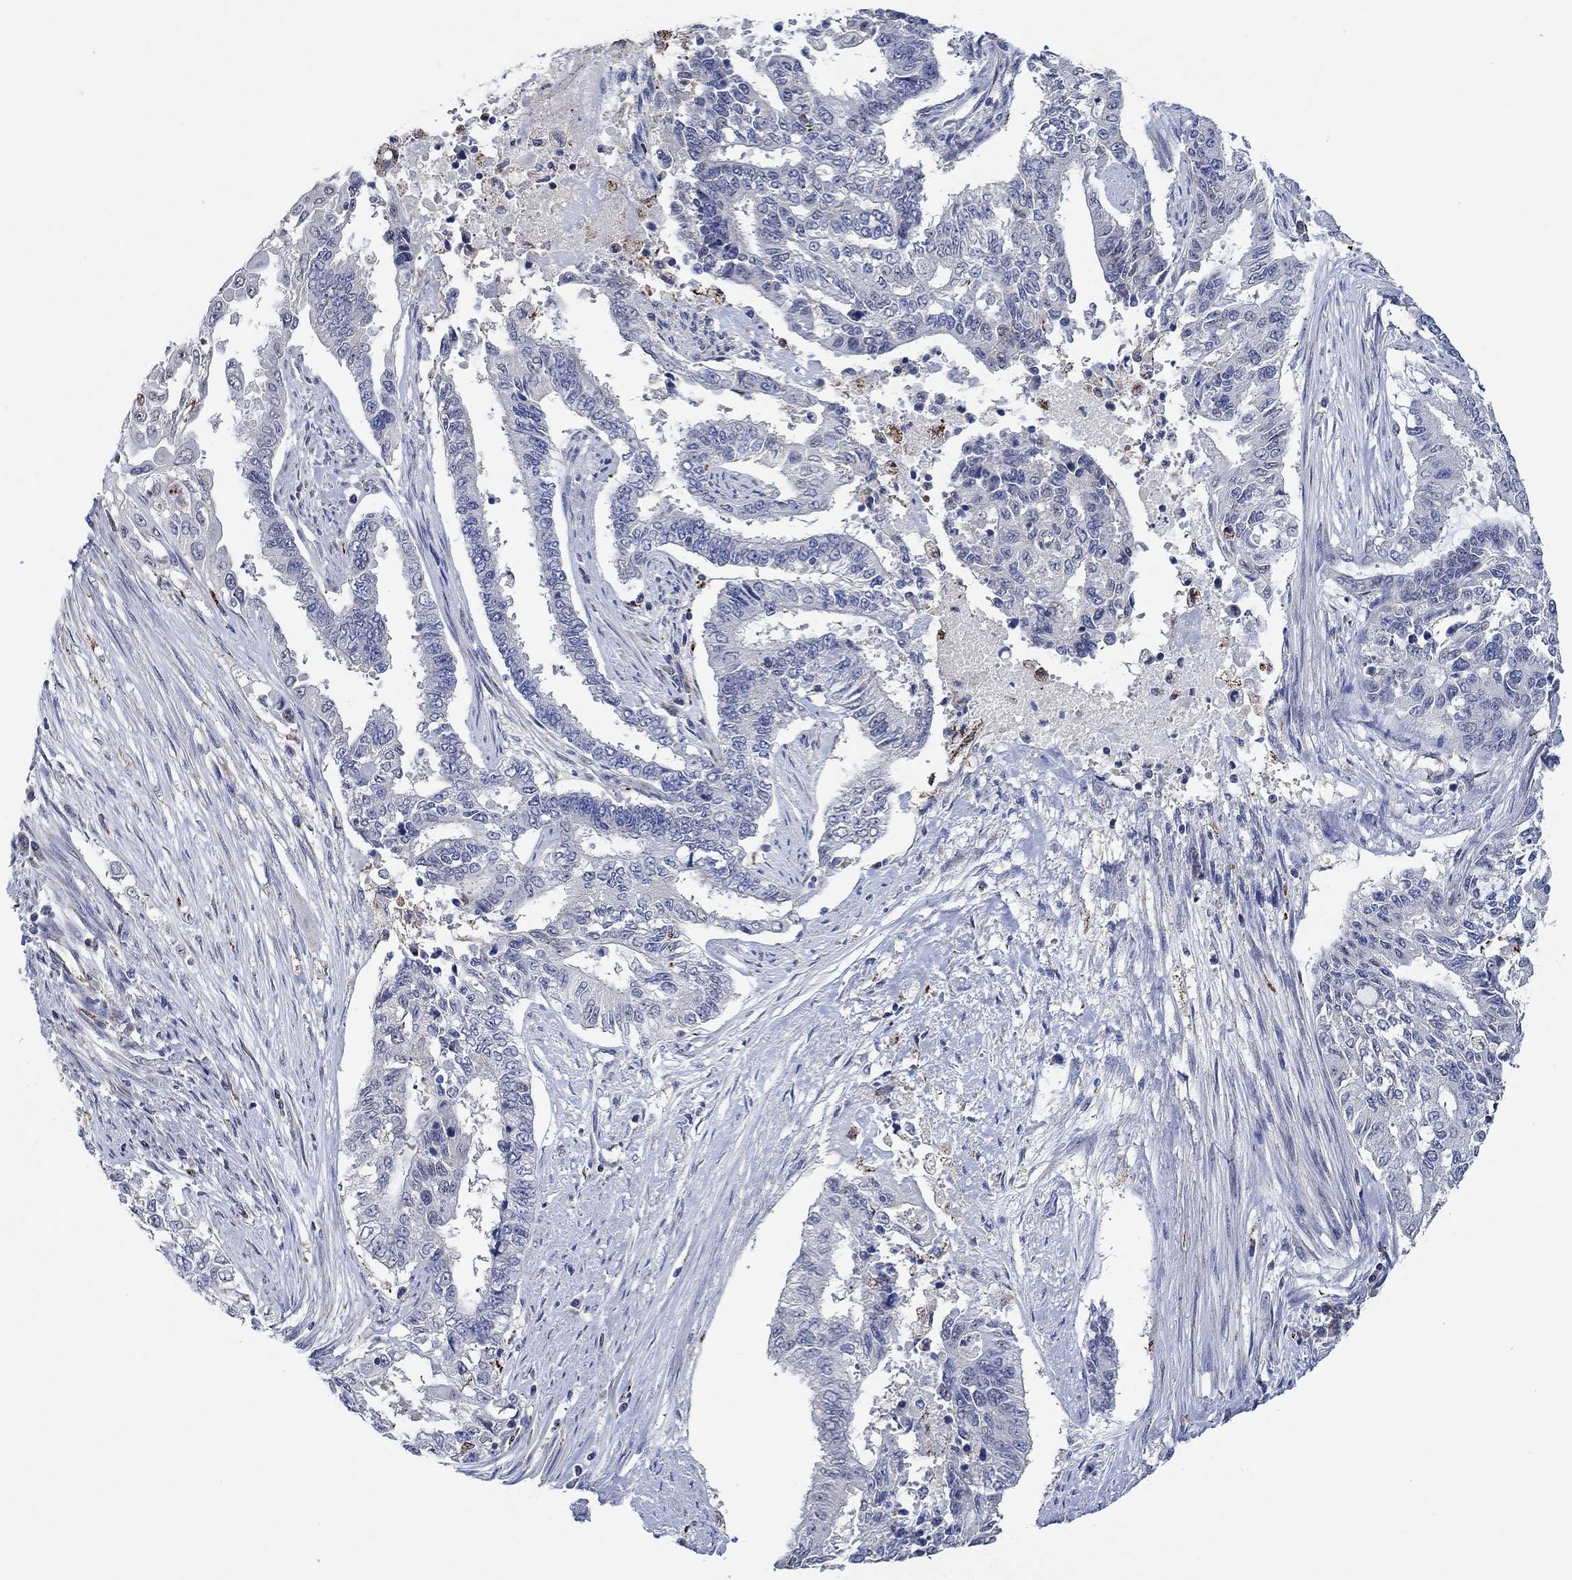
{"staining": {"intensity": "negative", "quantity": "none", "location": "none"}, "tissue": "endometrial cancer", "cell_type": "Tumor cells", "image_type": "cancer", "snomed": [{"axis": "morphology", "description": "Adenocarcinoma, NOS"}, {"axis": "topography", "description": "Uterus"}], "caption": "Immunohistochemistry (IHC) micrograph of neoplastic tissue: adenocarcinoma (endometrial) stained with DAB (3,3'-diaminobenzidine) demonstrates no significant protein positivity in tumor cells.", "gene": "MPP1", "patient": {"sex": "female", "age": 59}}